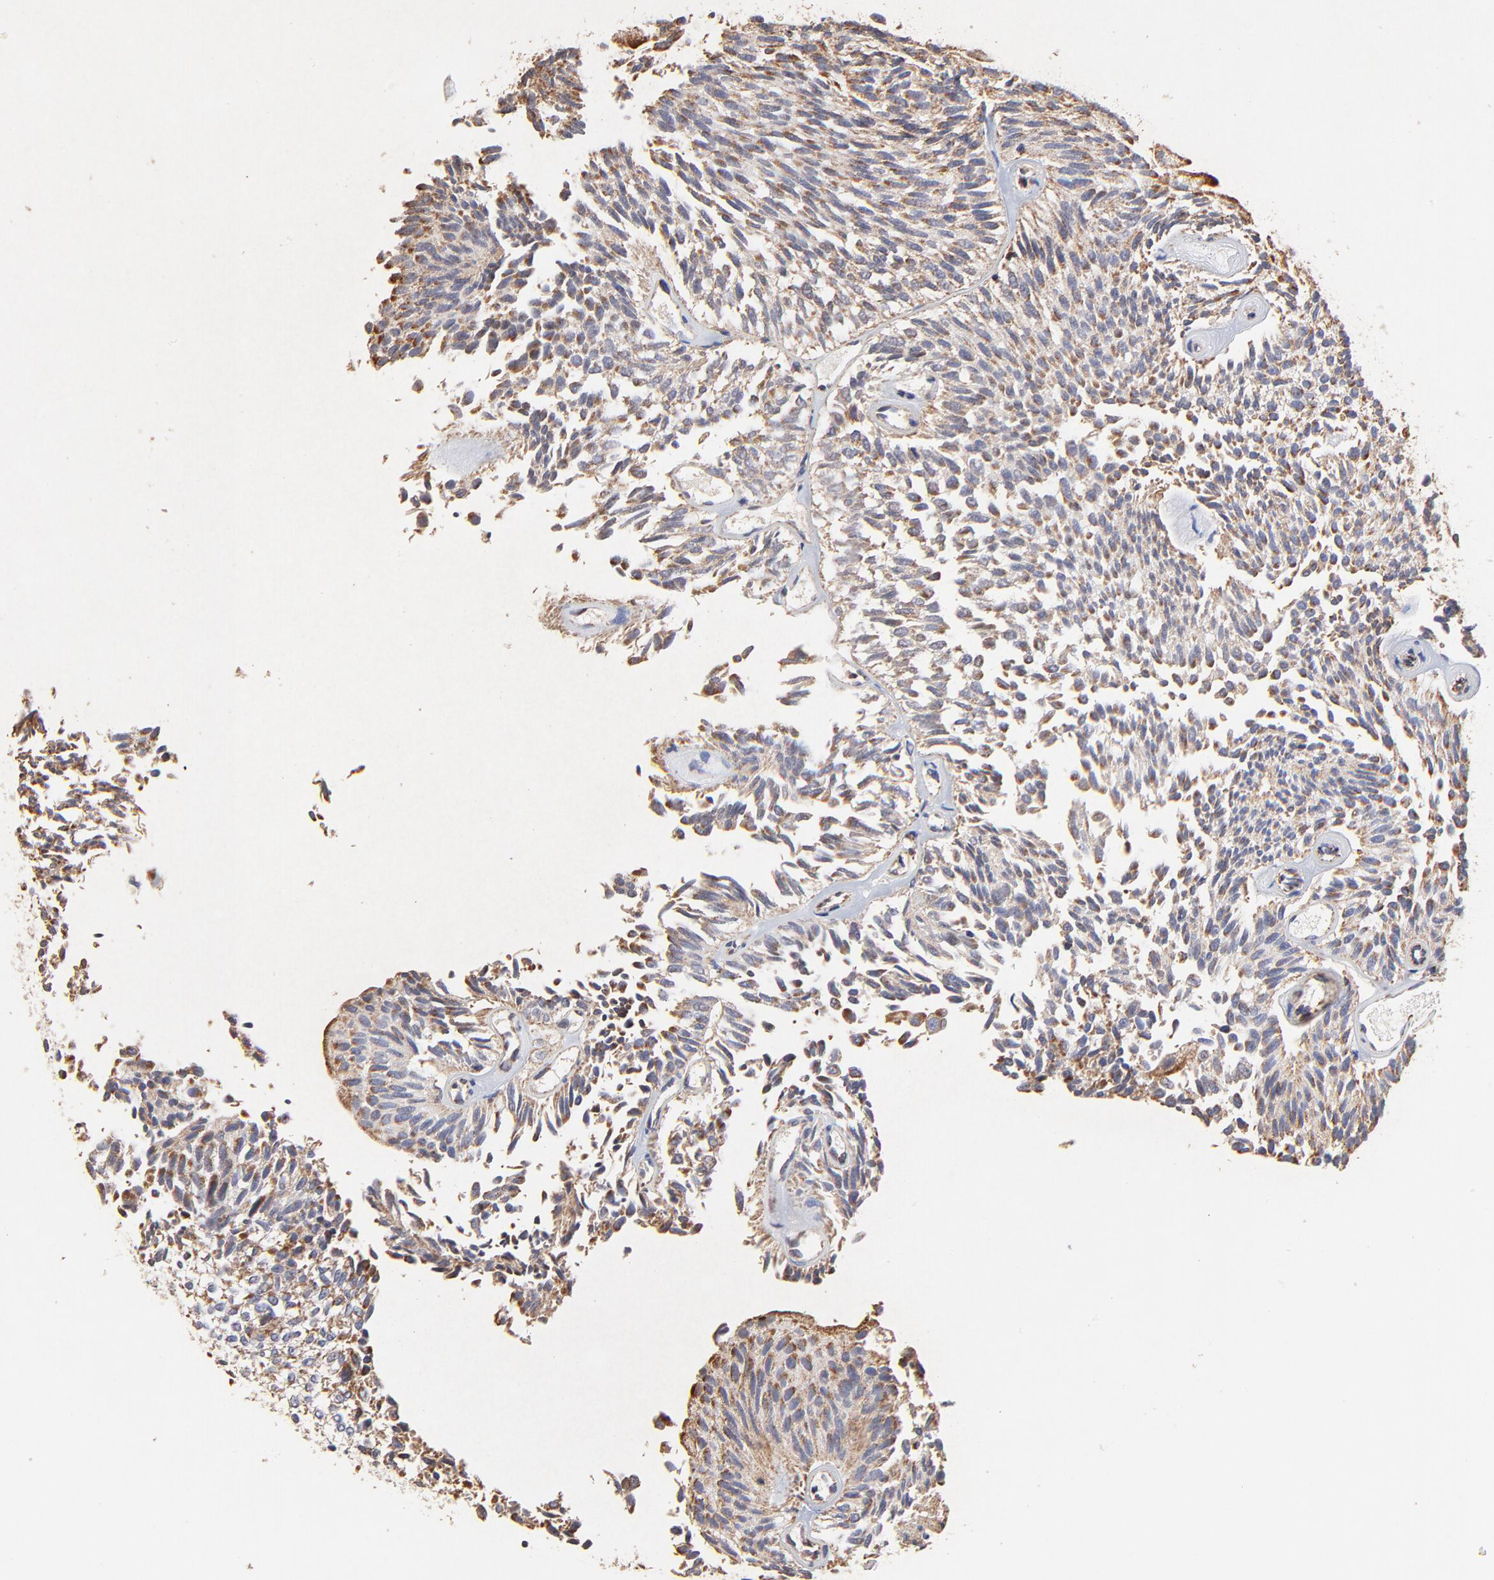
{"staining": {"intensity": "weak", "quantity": ">75%", "location": "cytoplasmic/membranous"}, "tissue": "urothelial cancer", "cell_type": "Tumor cells", "image_type": "cancer", "snomed": [{"axis": "morphology", "description": "Urothelial carcinoma, Low grade"}, {"axis": "topography", "description": "Urinary bladder"}], "caption": "Urothelial carcinoma (low-grade) stained with a brown dye exhibits weak cytoplasmic/membranous positive expression in approximately >75% of tumor cells.", "gene": "SSBP1", "patient": {"sex": "male", "age": 76}}